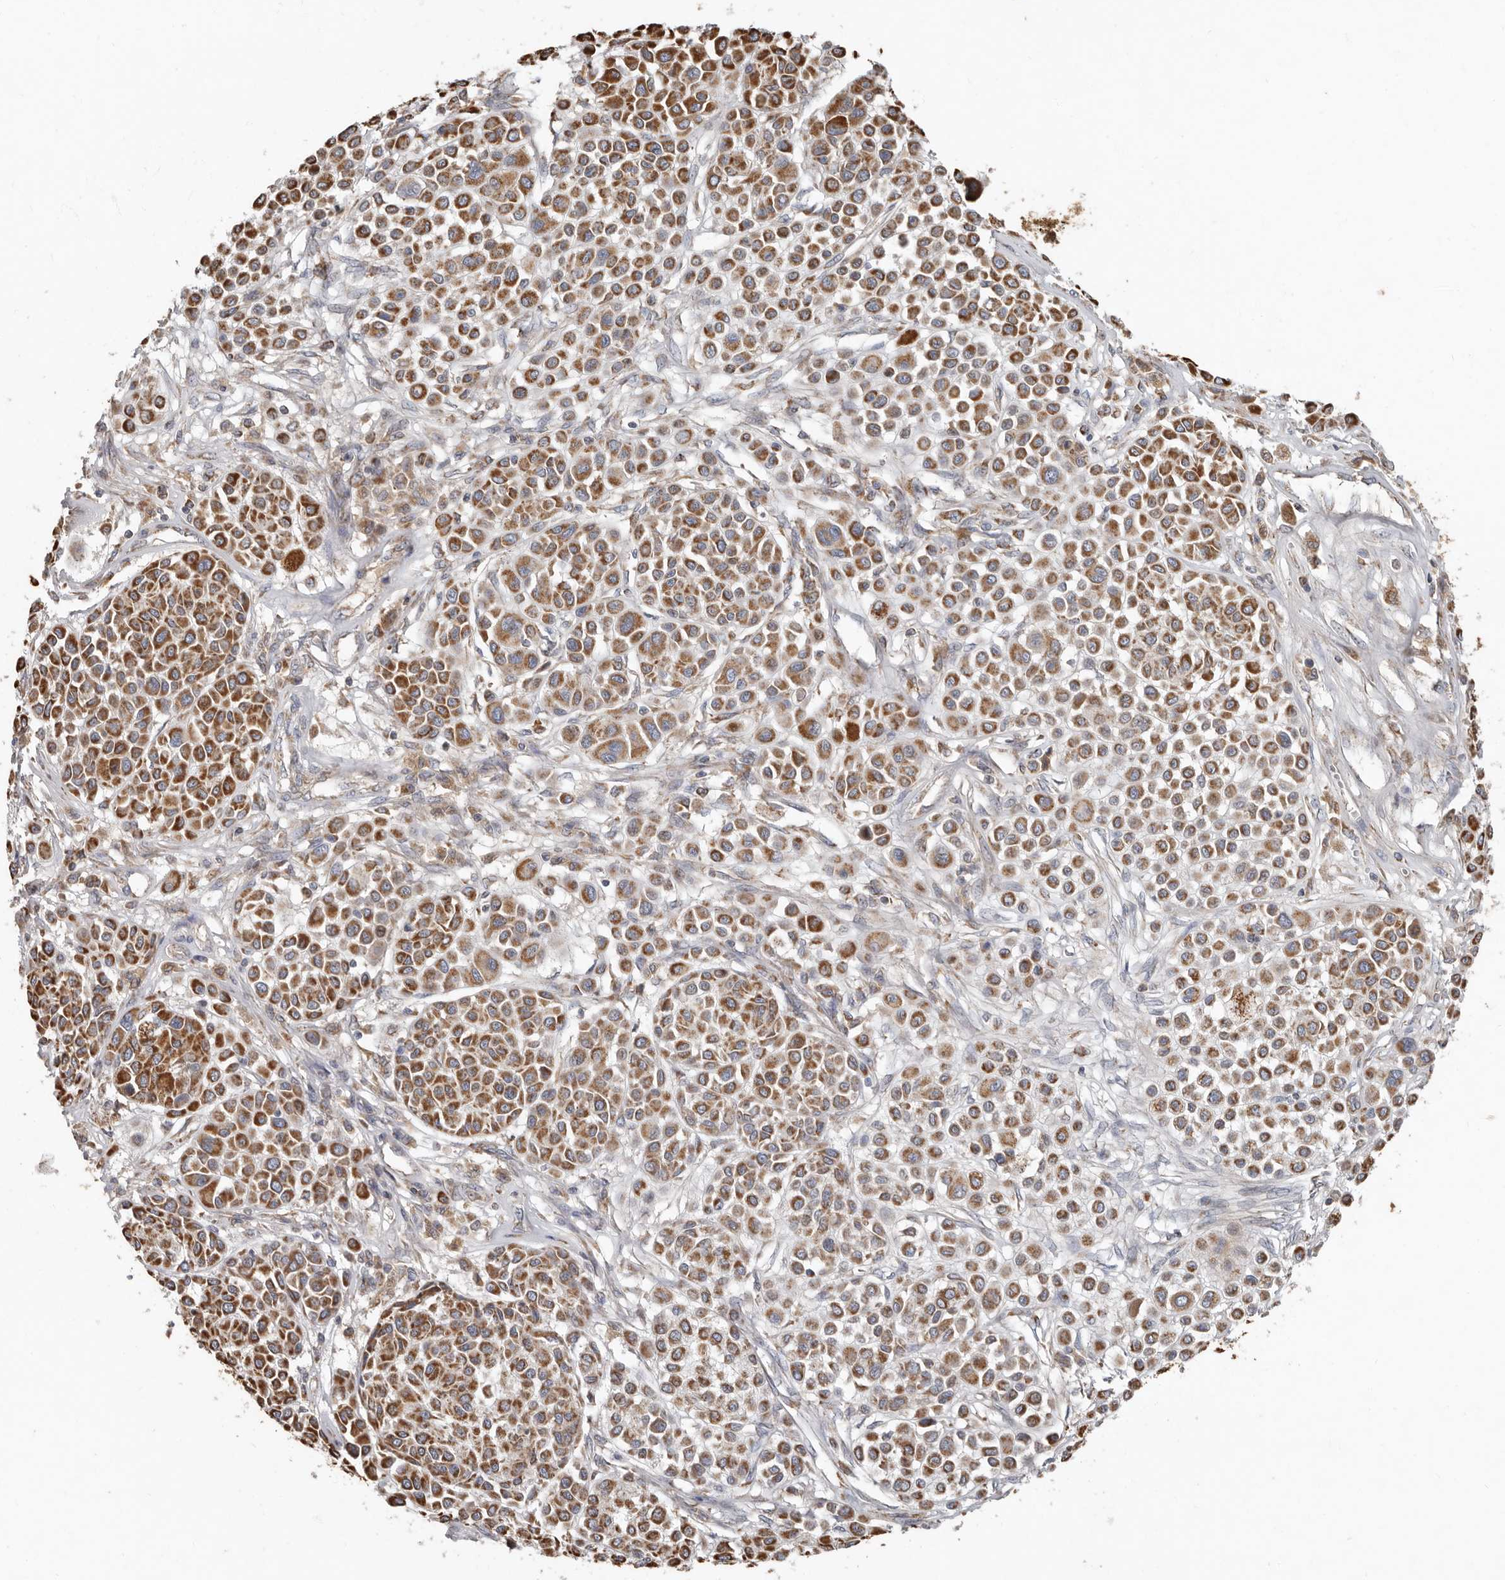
{"staining": {"intensity": "strong", "quantity": ">75%", "location": "cytoplasmic/membranous"}, "tissue": "melanoma", "cell_type": "Tumor cells", "image_type": "cancer", "snomed": [{"axis": "morphology", "description": "Malignant melanoma, Metastatic site"}, {"axis": "topography", "description": "Soft tissue"}], "caption": "Immunohistochemistry (IHC) photomicrograph of neoplastic tissue: malignant melanoma (metastatic site) stained using IHC reveals high levels of strong protein expression localized specifically in the cytoplasmic/membranous of tumor cells, appearing as a cytoplasmic/membranous brown color.", "gene": "KIF26B", "patient": {"sex": "male", "age": 41}}